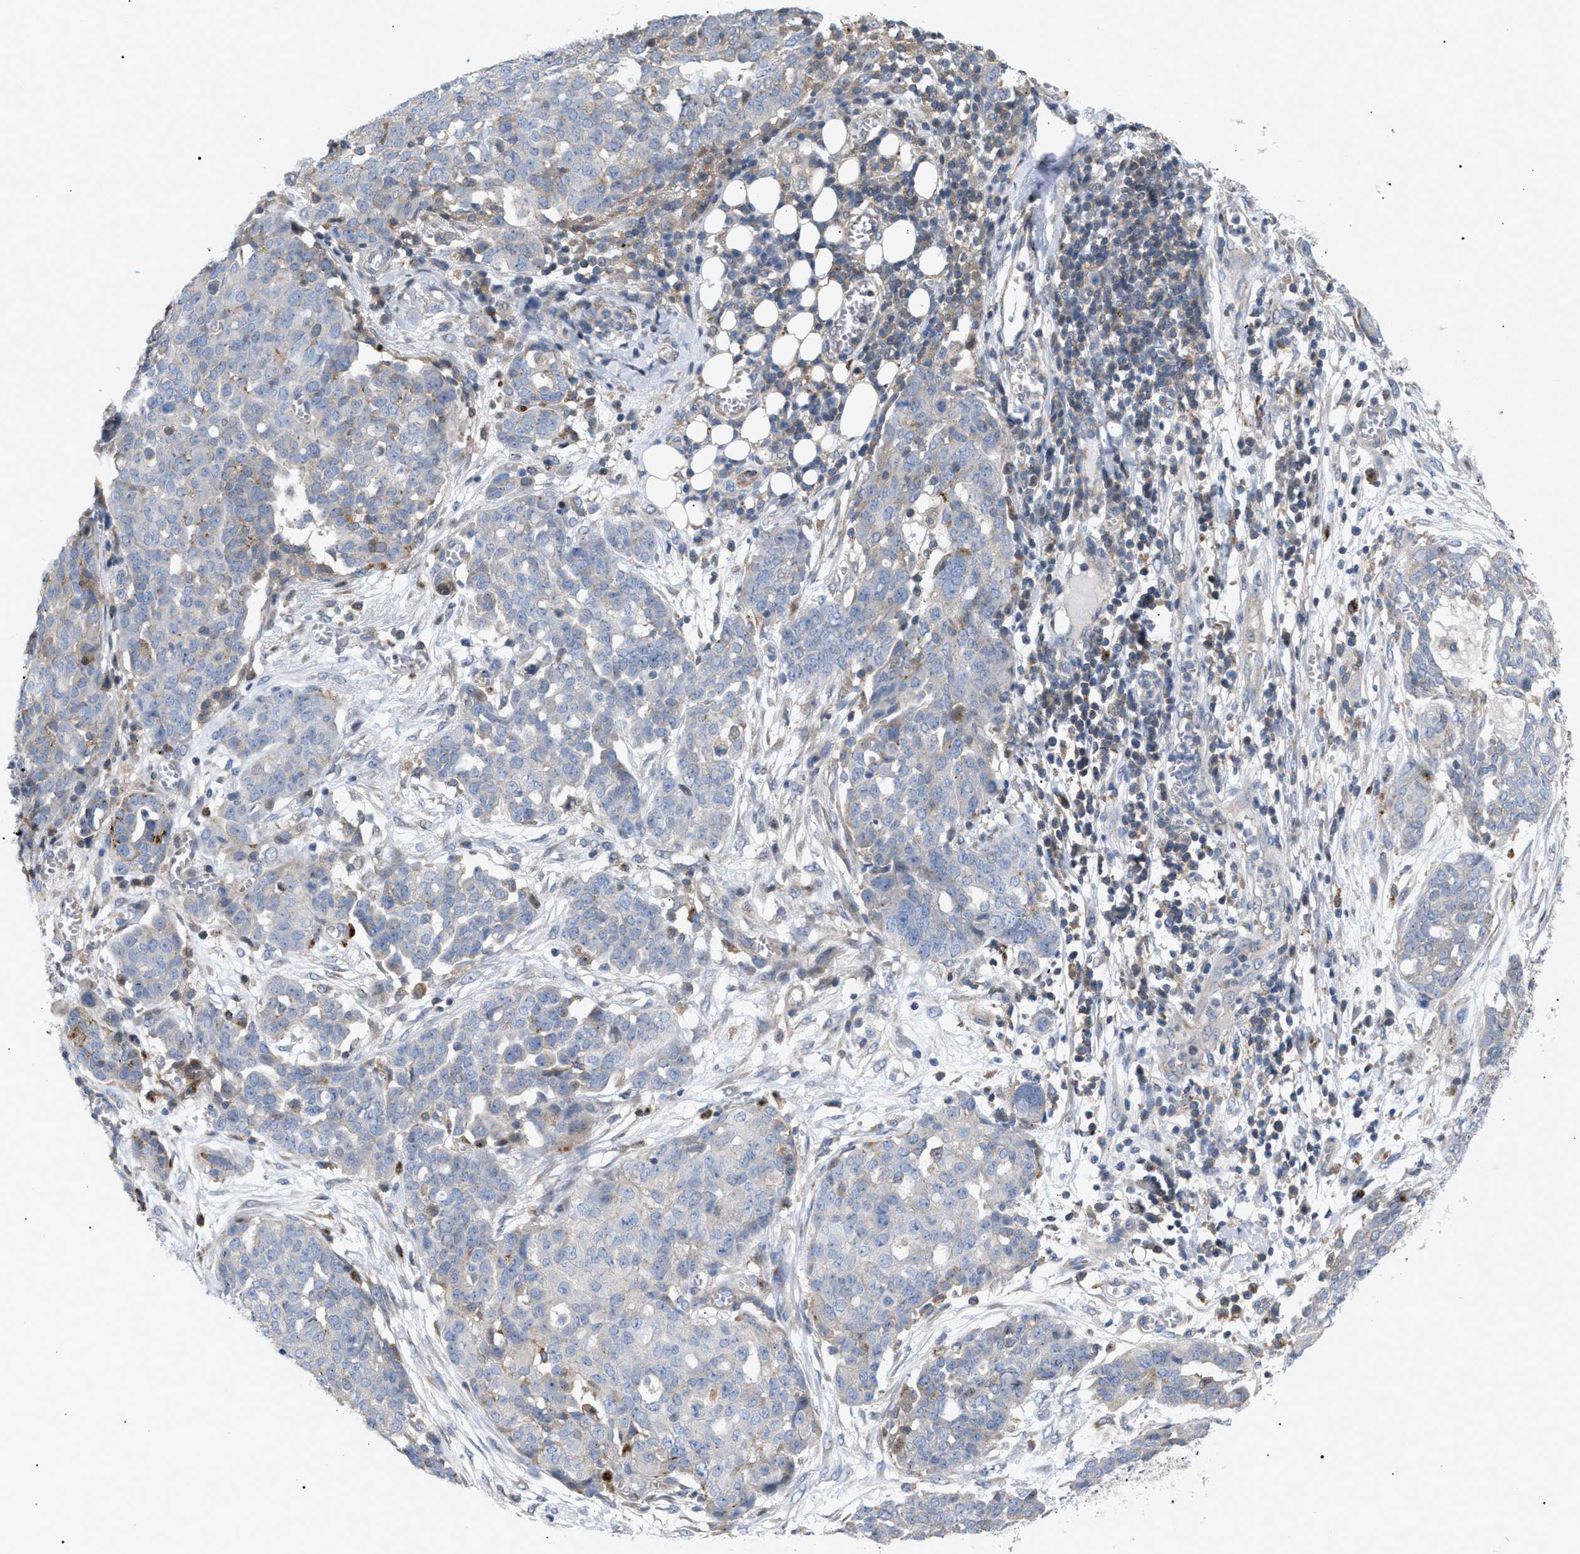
{"staining": {"intensity": "weak", "quantity": "<25%", "location": "cytoplasmic/membranous"}, "tissue": "ovarian cancer", "cell_type": "Tumor cells", "image_type": "cancer", "snomed": [{"axis": "morphology", "description": "Cystadenocarcinoma, serous, NOS"}, {"axis": "topography", "description": "Soft tissue"}, {"axis": "topography", "description": "Ovary"}], "caption": "High power microscopy histopathology image of an immunohistochemistry (IHC) micrograph of ovarian cancer (serous cystadenocarcinoma), revealing no significant staining in tumor cells. (DAB (3,3'-diaminobenzidine) IHC with hematoxylin counter stain).", "gene": "MBTD1", "patient": {"sex": "female", "age": 57}}